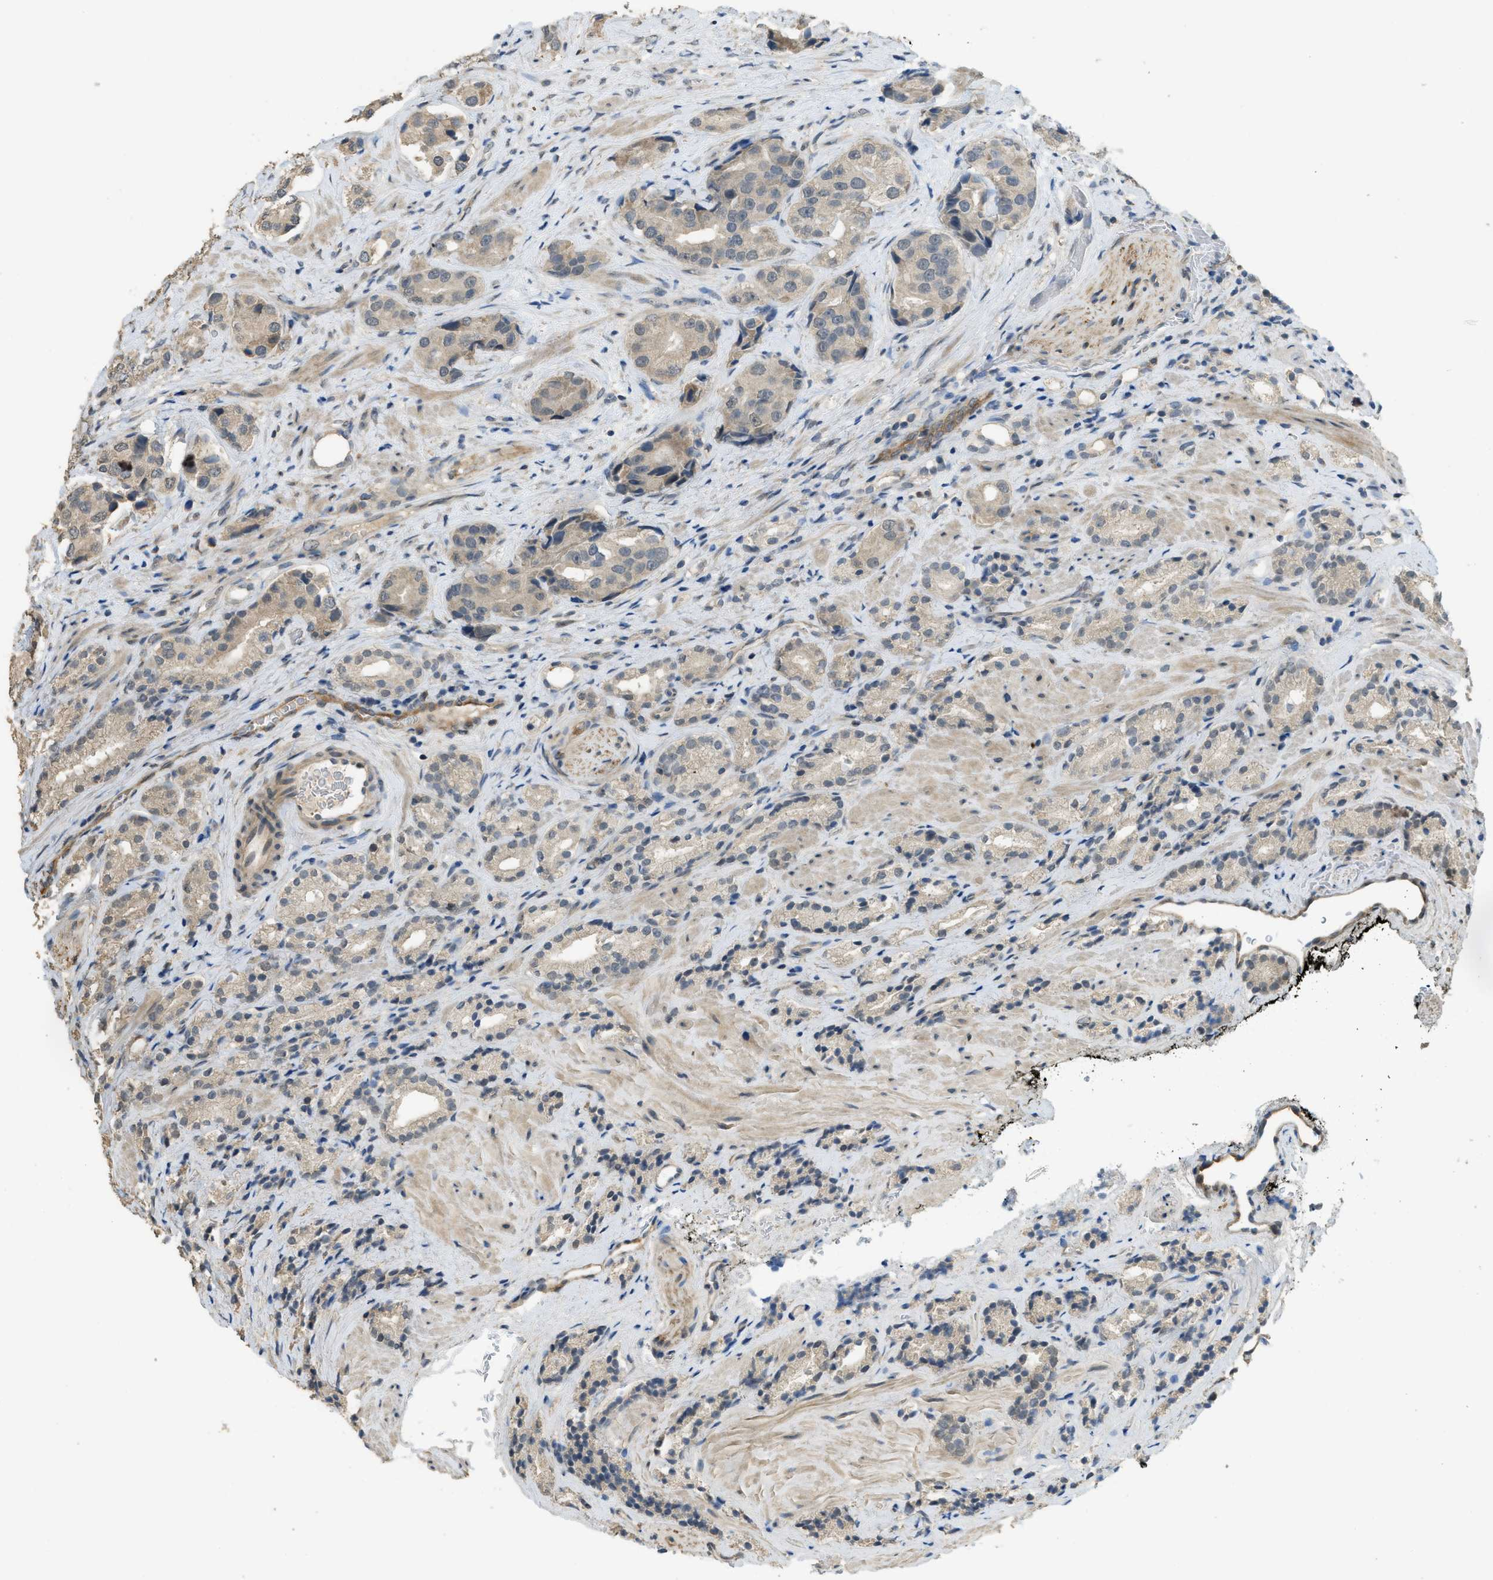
{"staining": {"intensity": "weak", "quantity": ">75%", "location": "cytoplasmic/membranous"}, "tissue": "prostate cancer", "cell_type": "Tumor cells", "image_type": "cancer", "snomed": [{"axis": "morphology", "description": "Adenocarcinoma, High grade"}, {"axis": "topography", "description": "Prostate"}], "caption": "The immunohistochemical stain highlights weak cytoplasmic/membranous positivity in tumor cells of high-grade adenocarcinoma (prostate) tissue.", "gene": "IGF2BP2", "patient": {"sex": "male", "age": 71}}